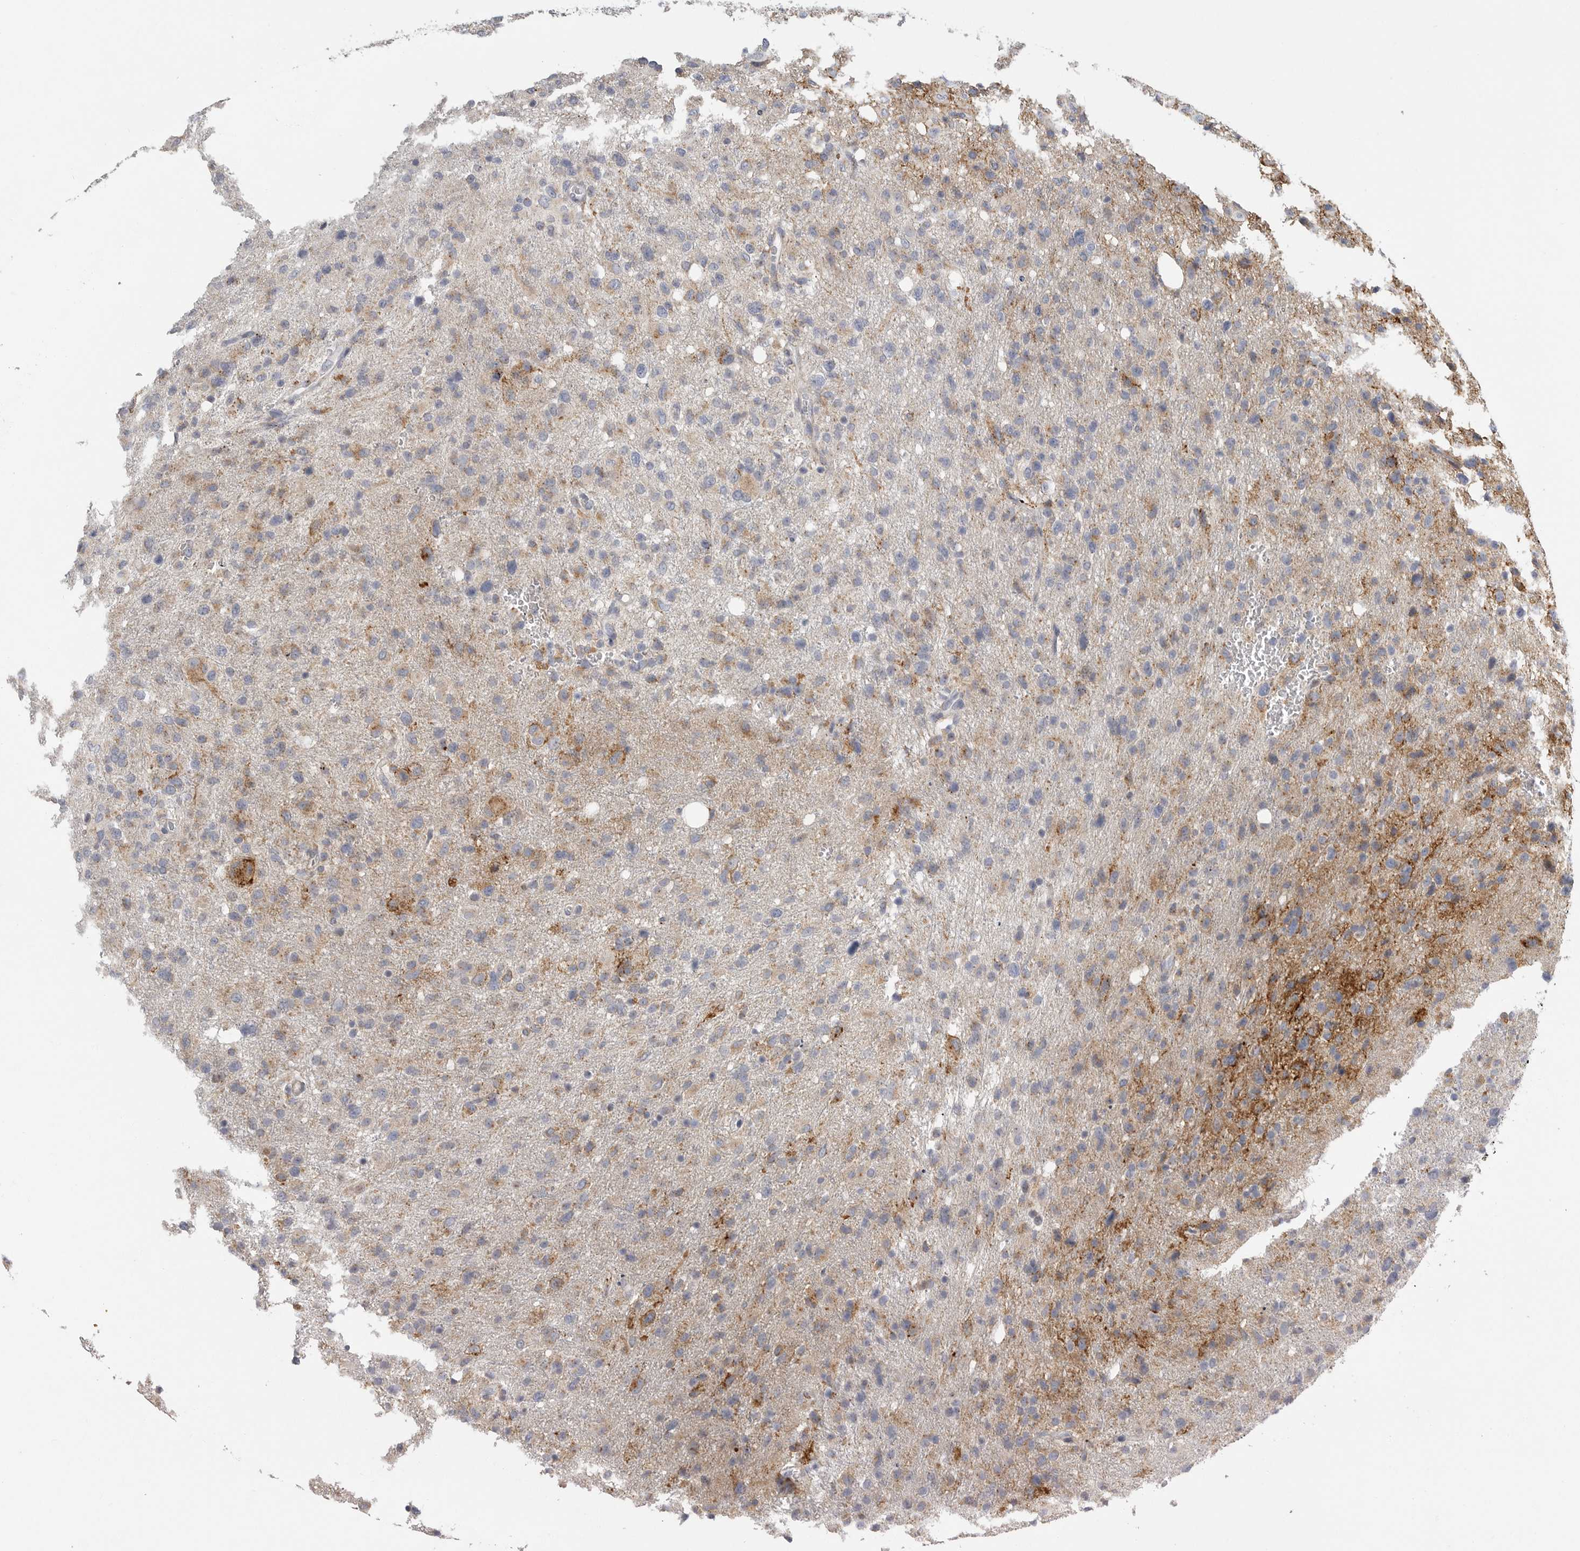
{"staining": {"intensity": "moderate", "quantity": "<25%", "location": "cytoplasmic/membranous"}, "tissue": "glioma", "cell_type": "Tumor cells", "image_type": "cancer", "snomed": [{"axis": "morphology", "description": "Glioma, malignant, High grade"}, {"axis": "topography", "description": "Brain"}], "caption": "Glioma stained with a brown dye reveals moderate cytoplasmic/membranous positive positivity in approximately <25% of tumor cells.", "gene": "SDC3", "patient": {"sex": "female", "age": 57}}